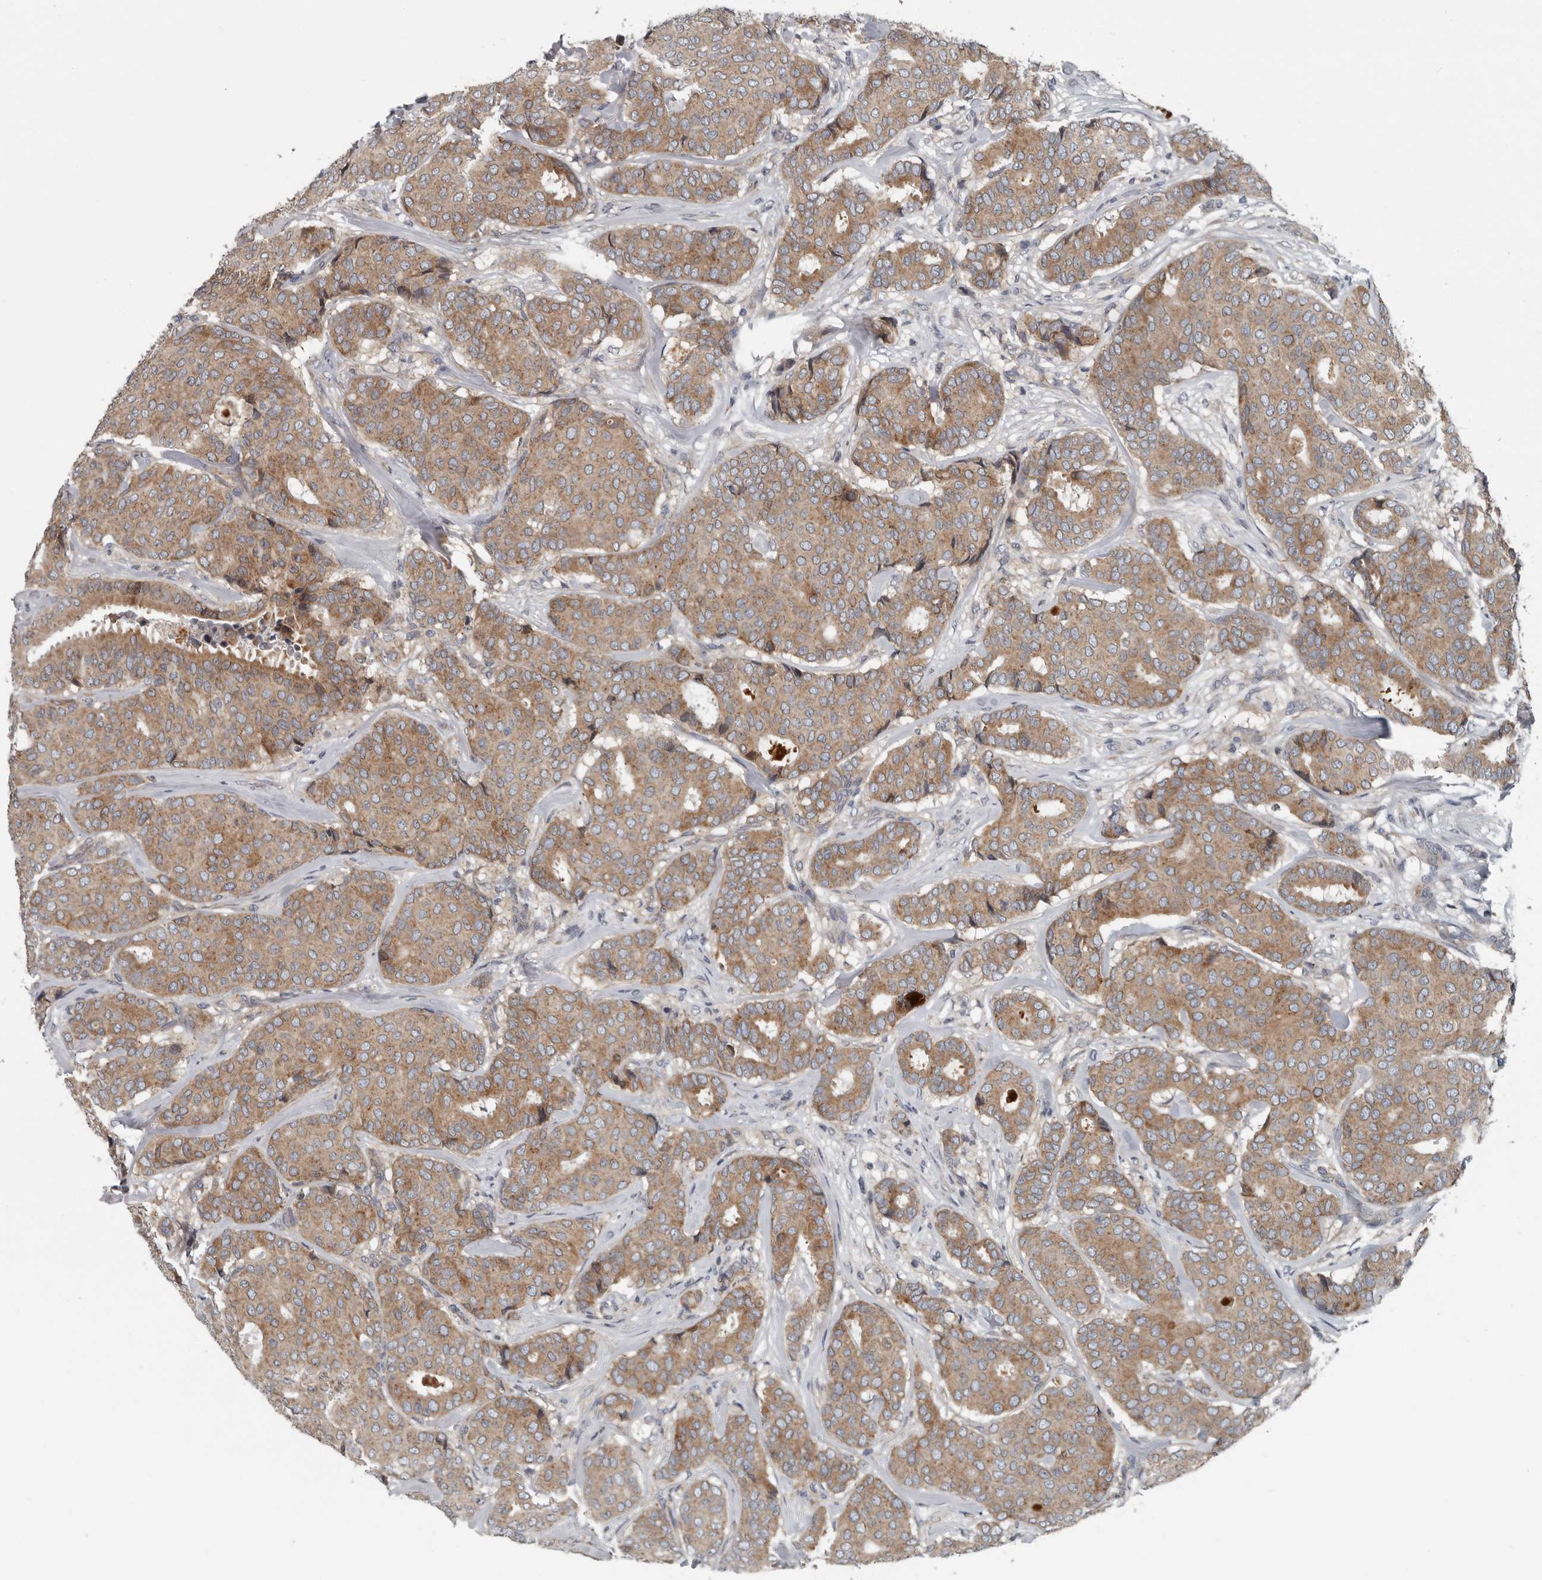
{"staining": {"intensity": "moderate", "quantity": ">75%", "location": "cytoplasmic/membranous"}, "tissue": "breast cancer", "cell_type": "Tumor cells", "image_type": "cancer", "snomed": [{"axis": "morphology", "description": "Duct carcinoma"}, {"axis": "topography", "description": "Breast"}], "caption": "Protein expression analysis of human breast cancer reveals moderate cytoplasmic/membranous positivity in about >75% of tumor cells.", "gene": "TMEM199", "patient": {"sex": "female", "age": 75}}